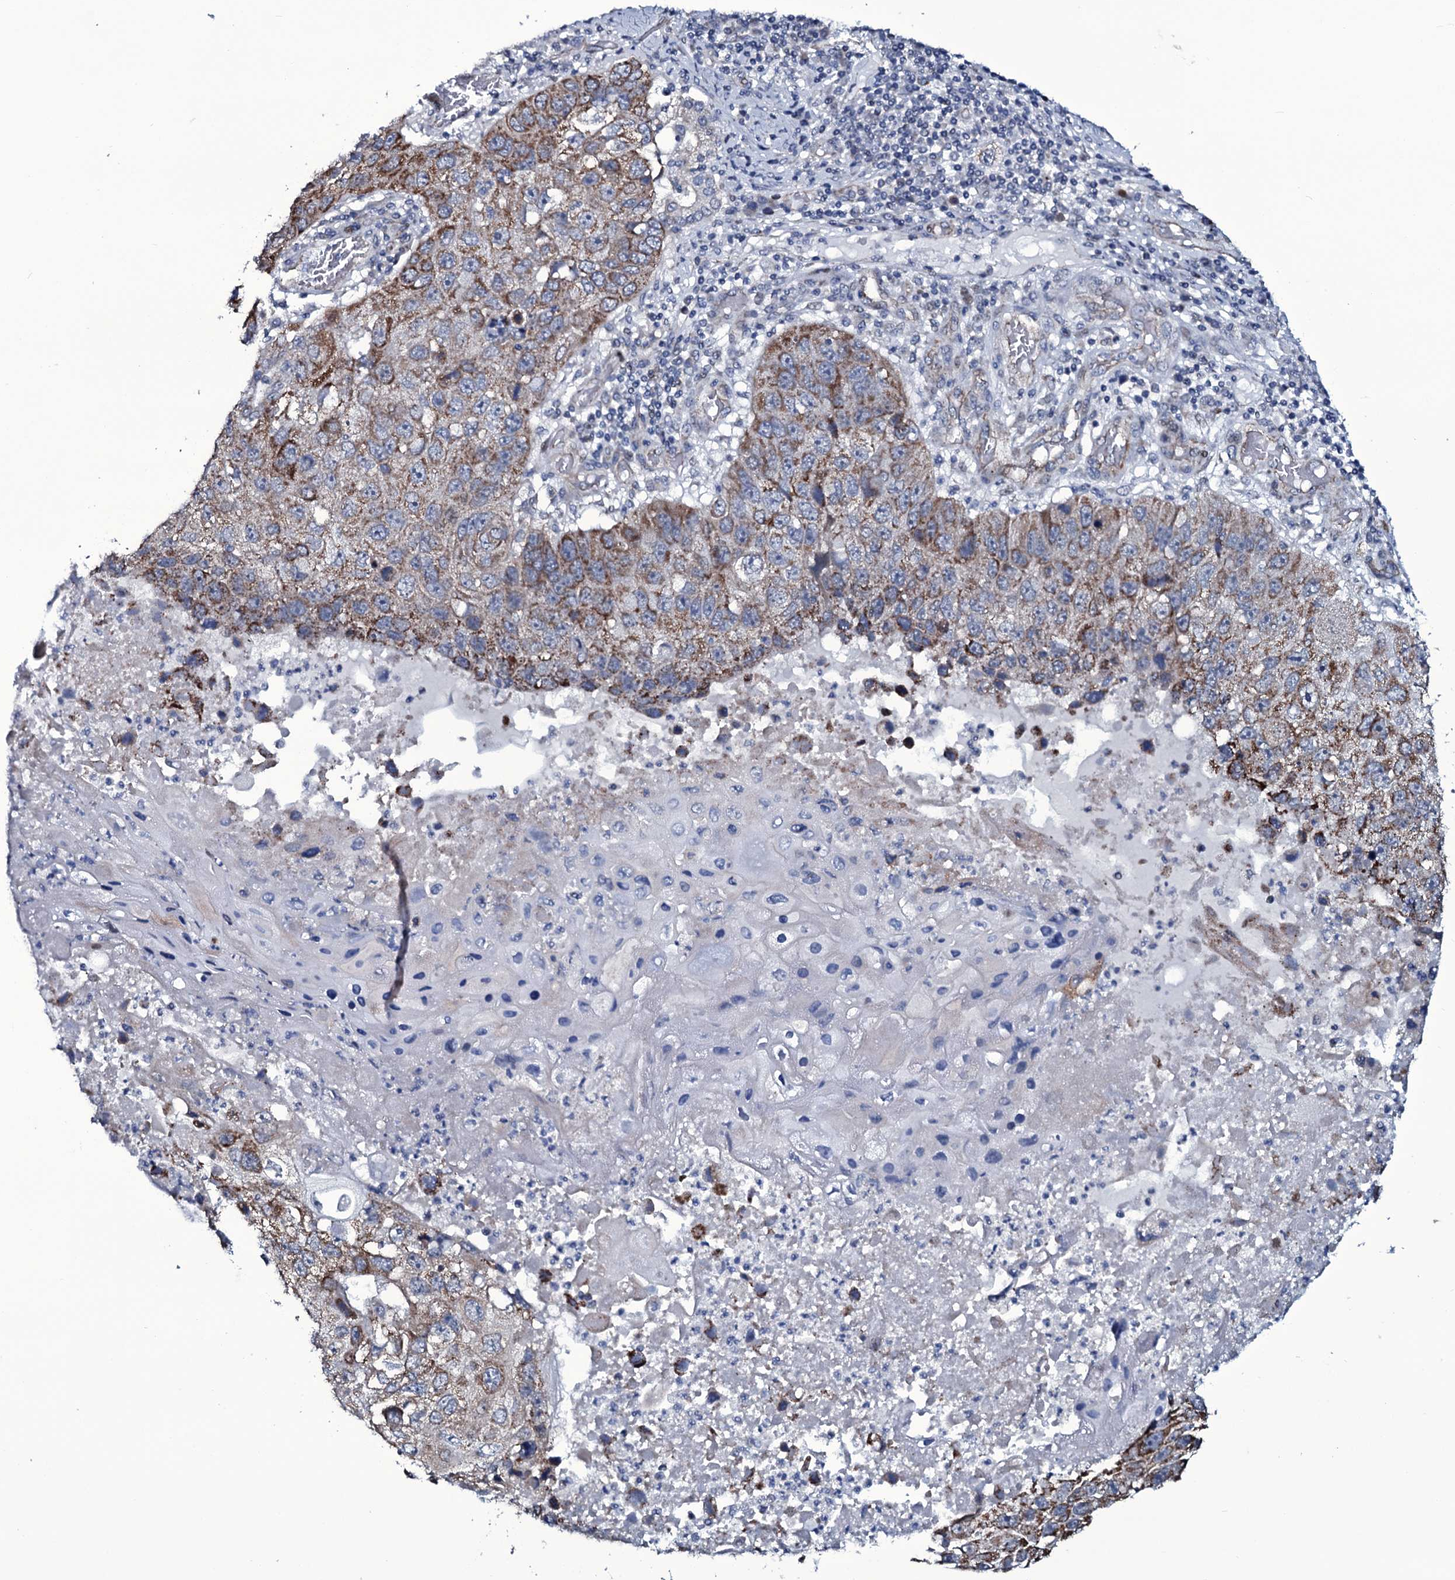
{"staining": {"intensity": "moderate", "quantity": ">75%", "location": "cytoplasmic/membranous"}, "tissue": "lung cancer", "cell_type": "Tumor cells", "image_type": "cancer", "snomed": [{"axis": "morphology", "description": "Squamous cell carcinoma, NOS"}, {"axis": "topography", "description": "Lung"}], "caption": "Immunohistochemistry photomicrograph of human lung cancer stained for a protein (brown), which exhibits medium levels of moderate cytoplasmic/membranous positivity in about >75% of tumor cells.", "gene": "WIPF3", "patient": {"sex": "male", "age": 61}}